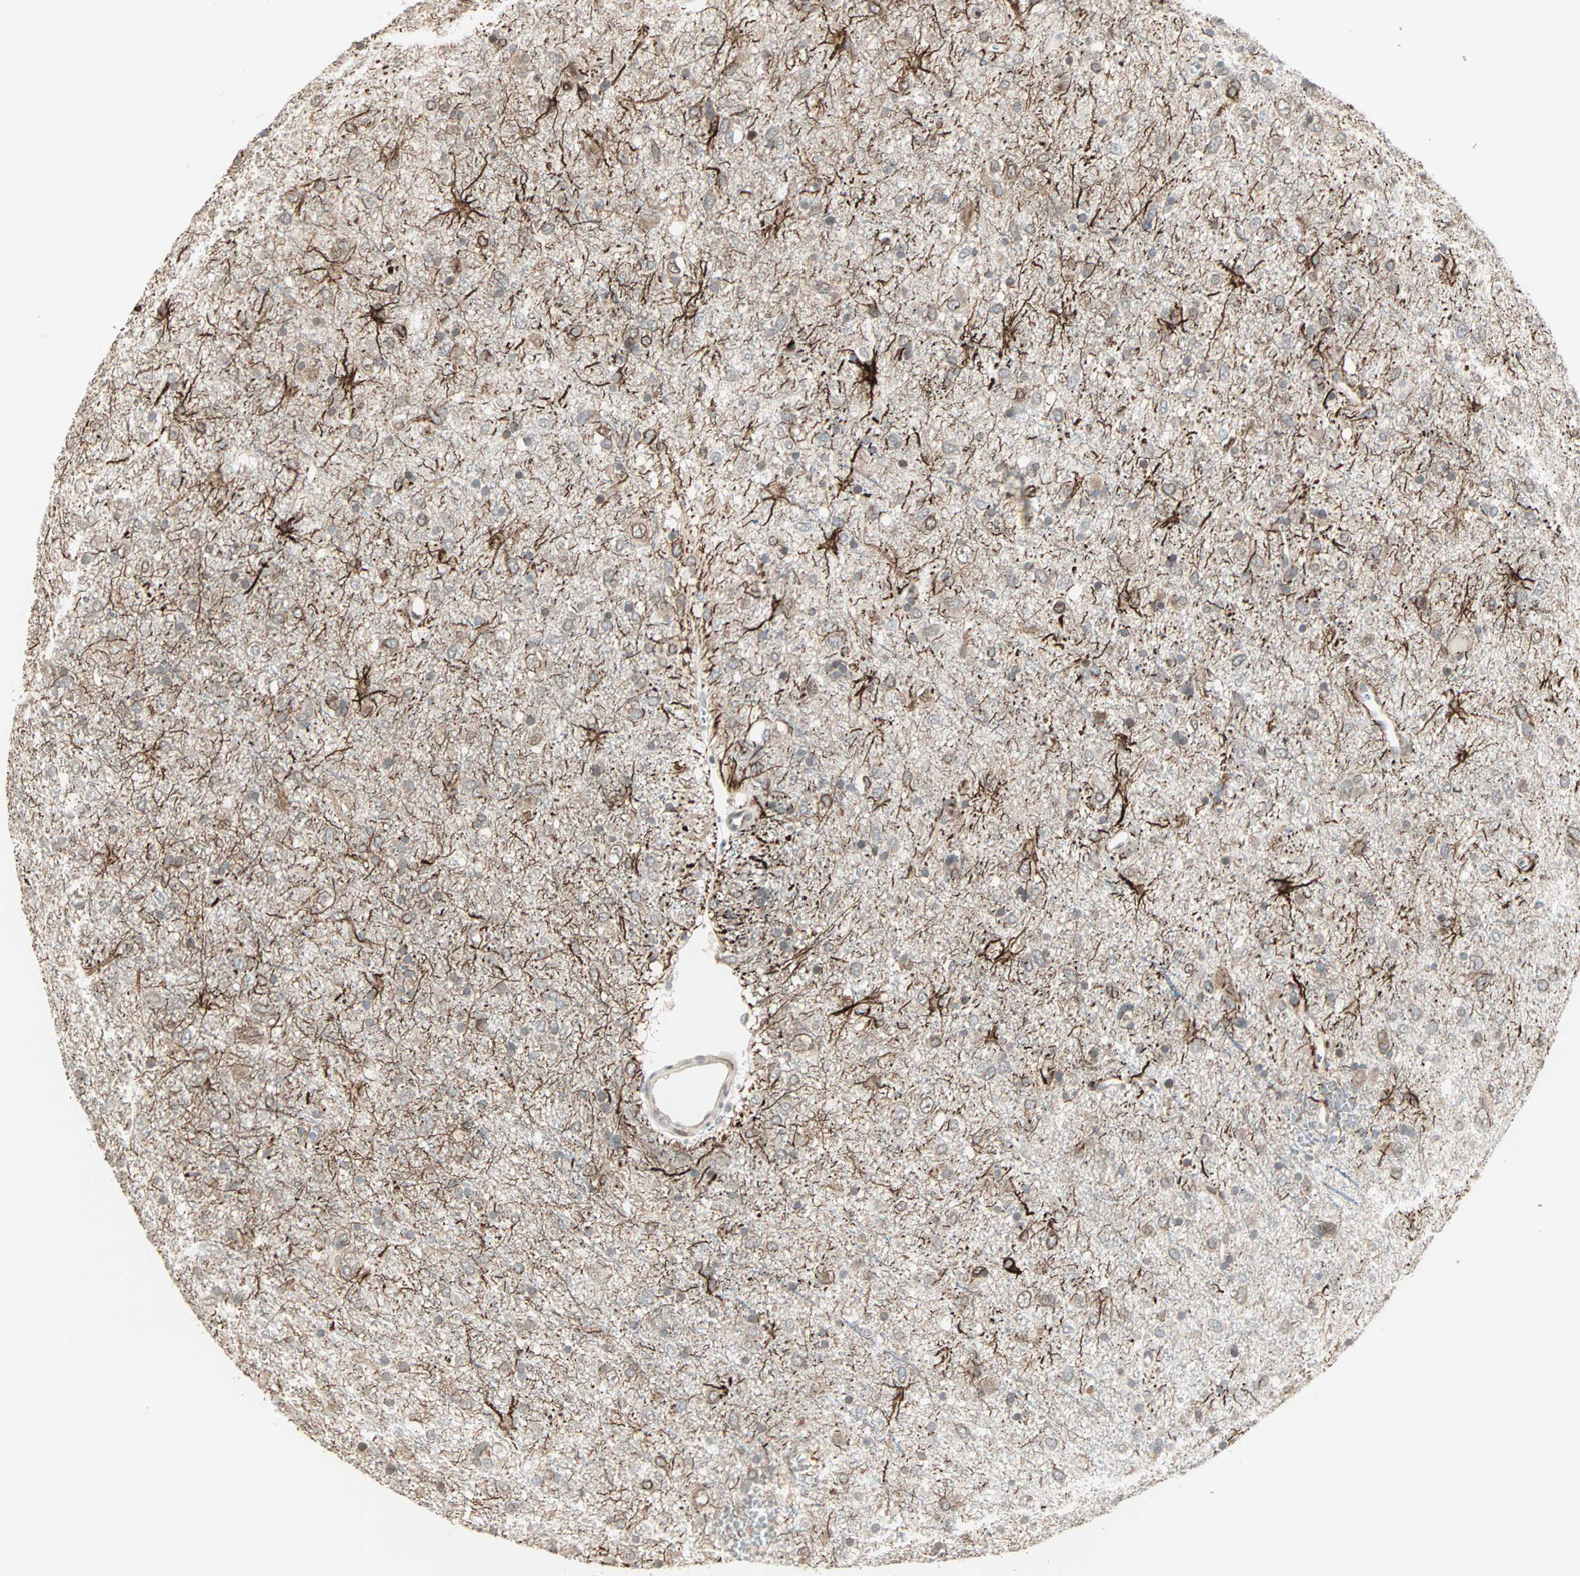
{"staining": {"intensity": "moderate", "quantity": "<25%", "location": "cytoplasmic/membranous,nuclear"}, "tissue": "glioma", "cell_type": "Tumor cells", "image_type": "cancer", "snomed": [{"axis": "morphology", "description": "Glioma, malignant, Low grade"}, {"axis": "topography", "description": "Brain"}], "caption": "Malignant glioma (low-grade) tissue exhibits moderate cytoplasmic/membranous and nuclear staining in about <25% of tumor cells", "gene": "CBLC", "patient": {"sex": "male", "age": 77}}